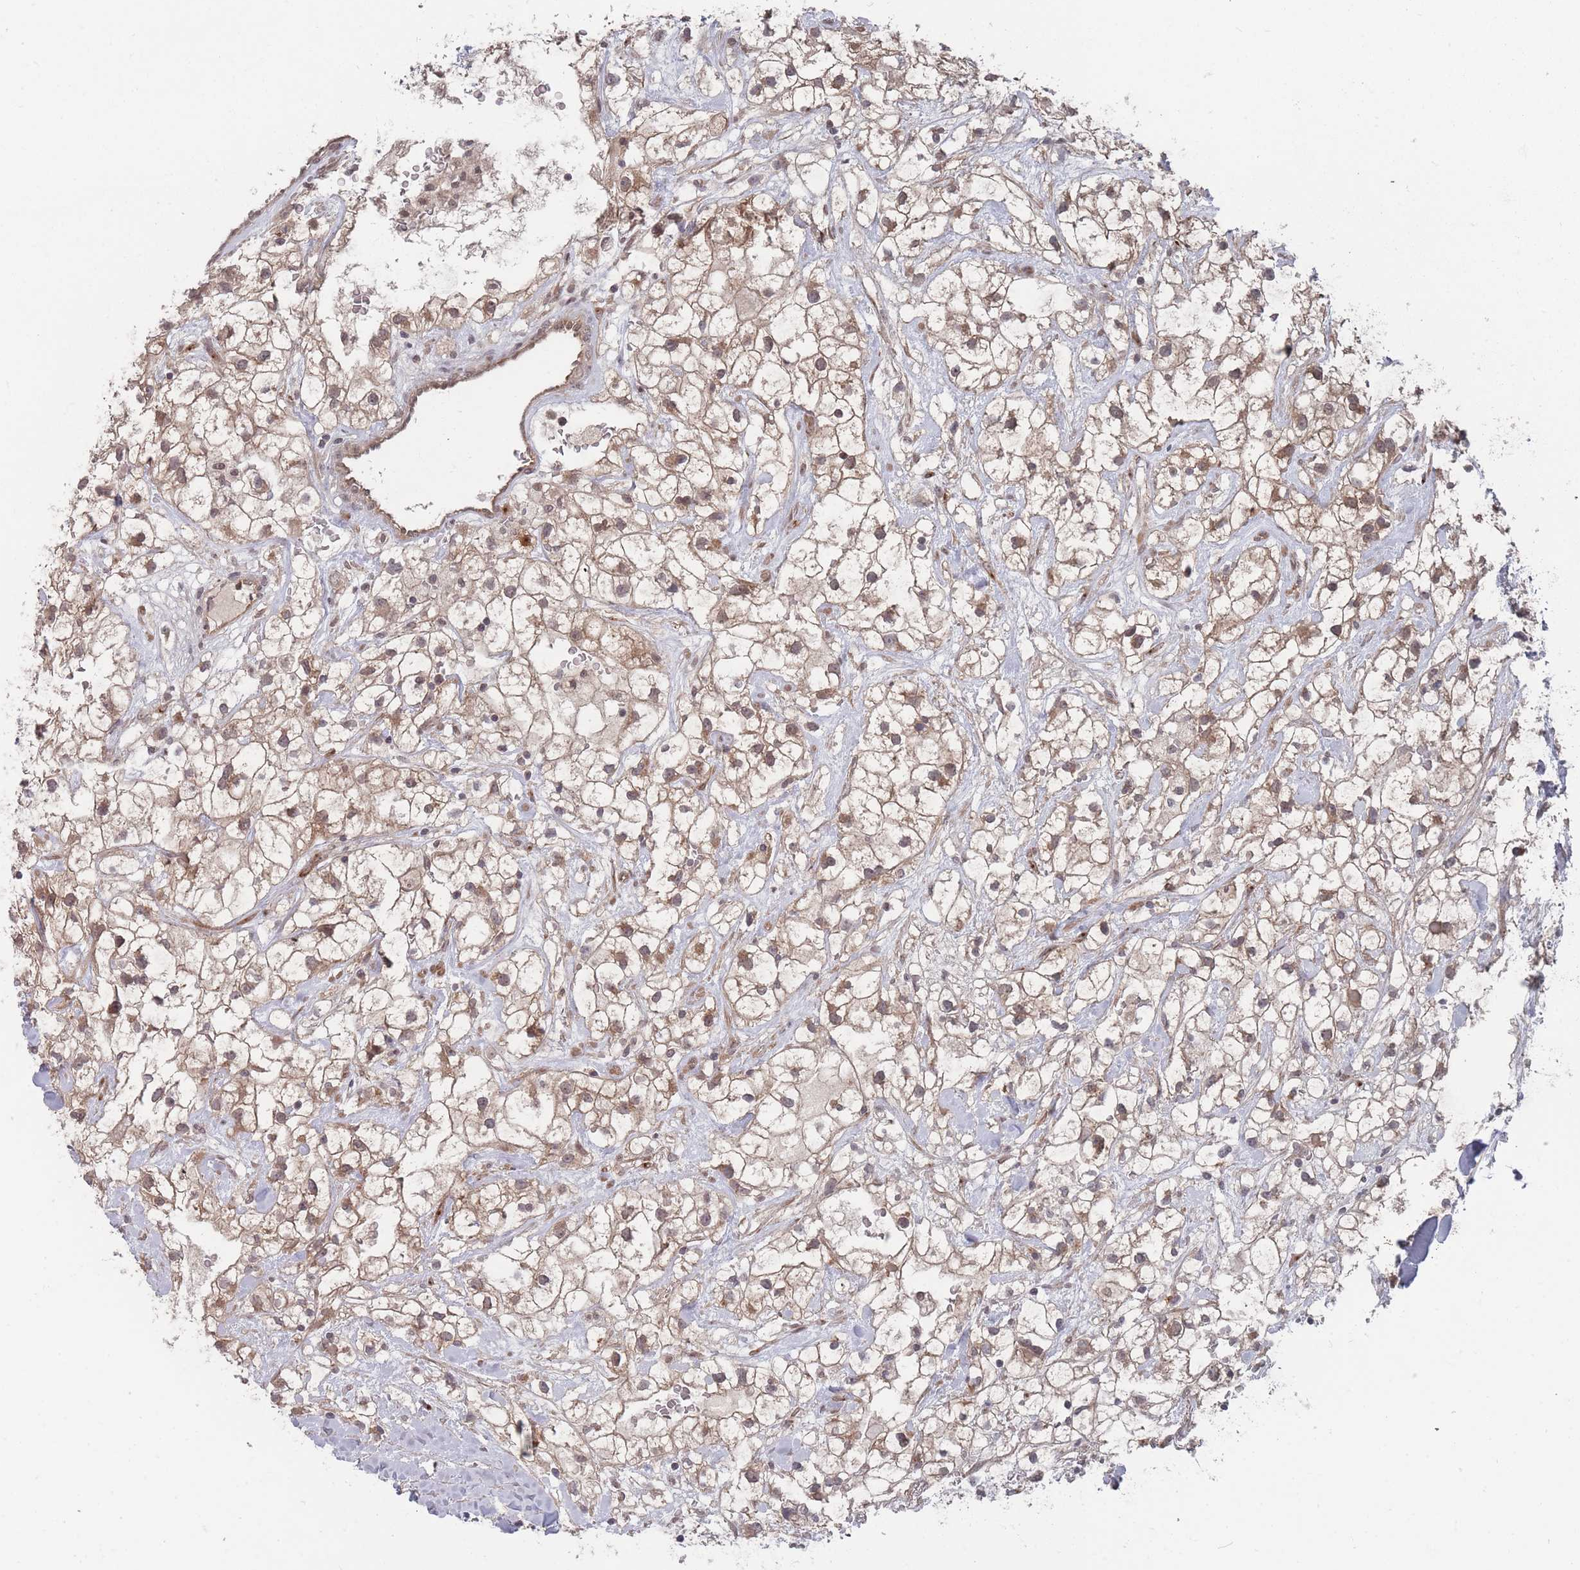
{"staining": {"intensity": "moderate", "quantity": ">75%", "location": "cytoplasmic/membranous,nuclear"}, "tissue": "renal cancer", "cell_type": "Tumor cells", "image_type": "cancer", "snomed": [{"axis": "morphology", "description": "Adenocarcinoma, NOS"}, {"axis": "topography", "description": "Kidney"}], "caption": "A histopathology image of renal cancer stained for a protein reveals moderate cytoplasmic/membranous and nuclear brown staining in tumor cells.", "gene": "CNTRL", "patient": {"sex": "male", "age": 59}}